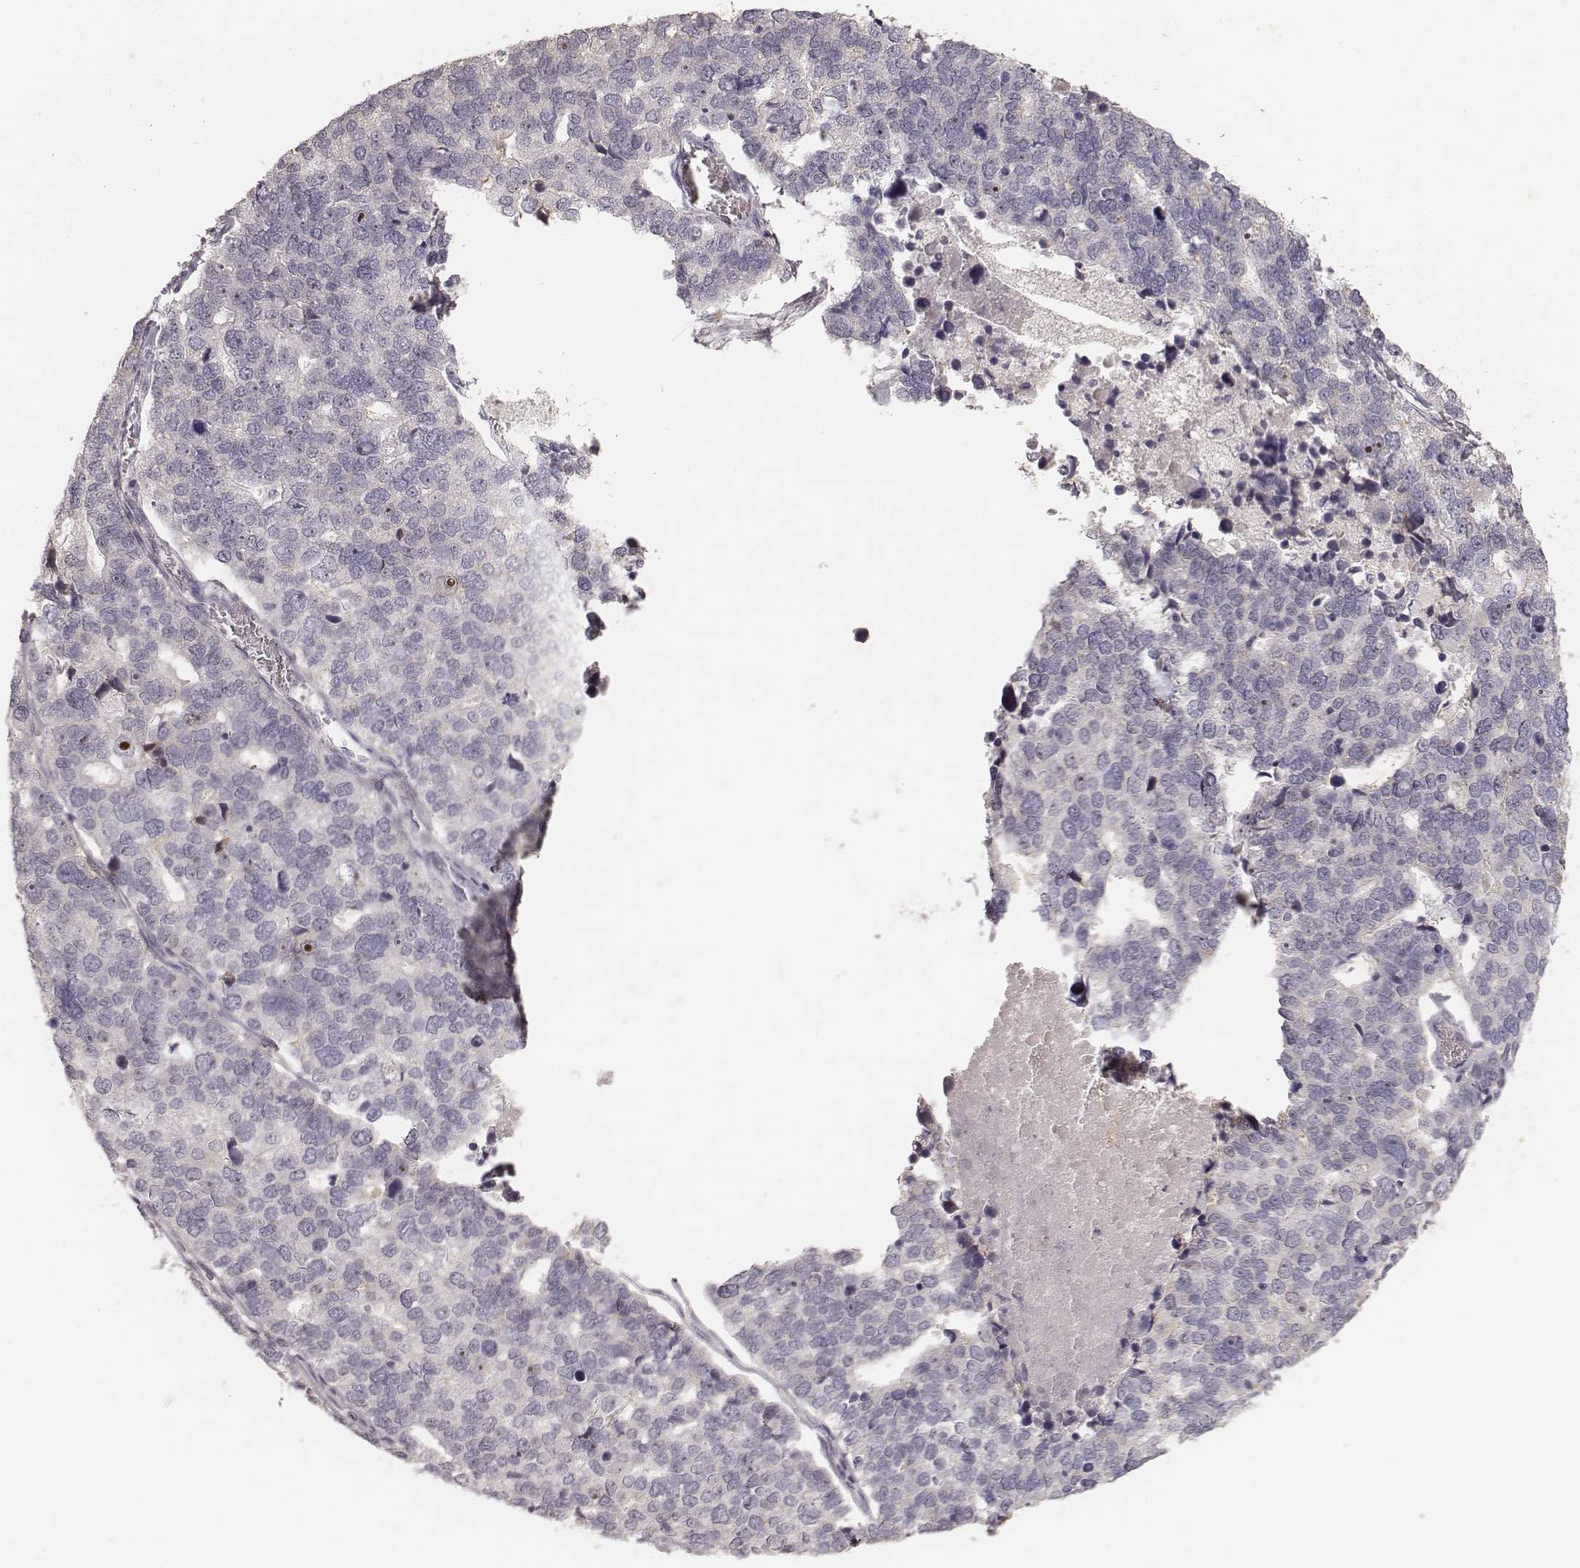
{"staining": {"intensity": "moderate", "quantity": "25%-75%", "location": "nuclear"}, "tissue": "stomach cancer", "cell_type": "Tumor cells", "image_type": "cancer", "snomed": [{"axis": "morphology", "description": "Adenocarcinoma, NOS"}, {"axis": "topography", "description": "Stomach"}], "caption": "This histopathology image shows stomach cancer stained with immunohistochemistry to label a protein in brown. The nuclear of tumor cells show moderate positivity for the protein. Nuclei are counter-stained blue.", "gene": "MADCAM1", "patient": {"sex": "male", "age": 69}}